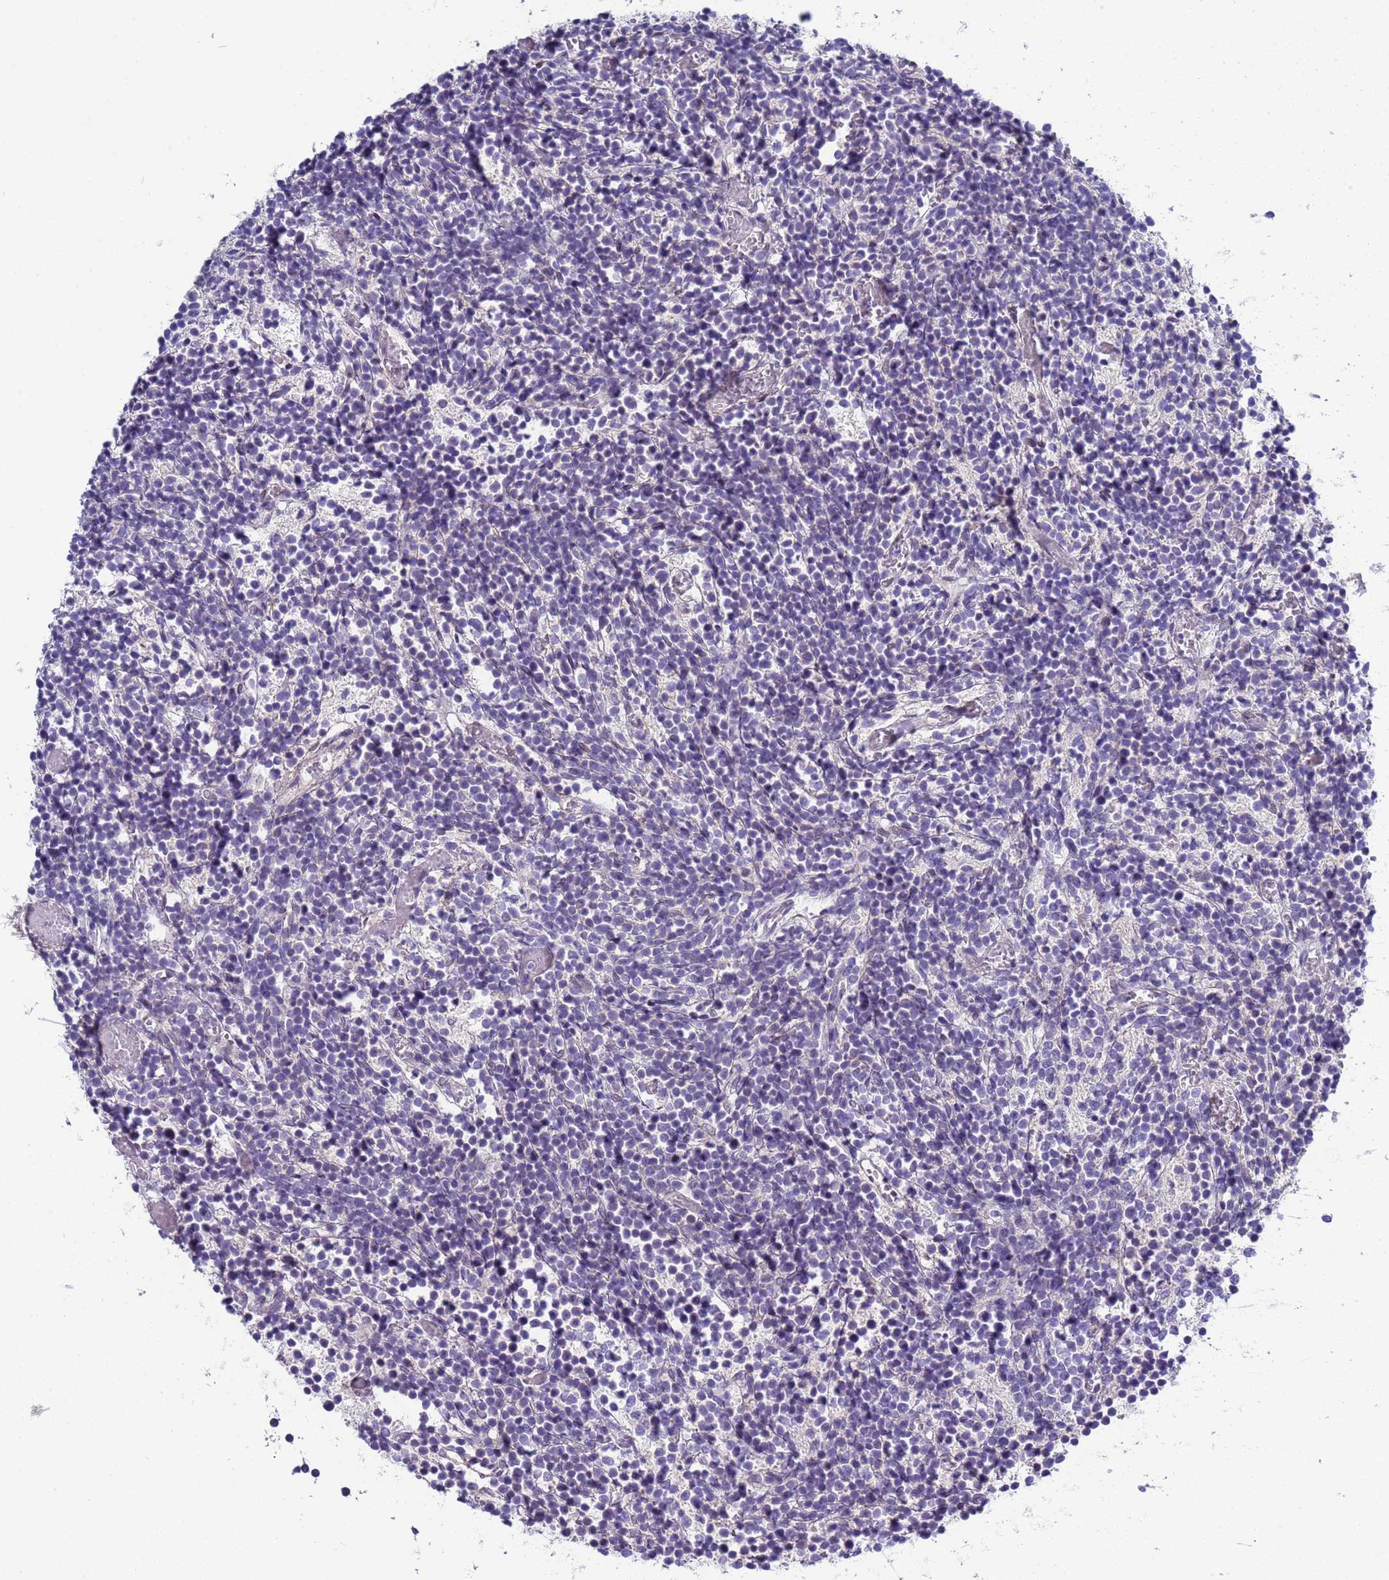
{"staining": {"intensity": "negative", "quantity": "none", "location": "none"}, "tissue": "glioma", "cell_type": "Tumor cells", "image_type": "cancer", "snomed": [{"axis": "morphology", "description": "Glioma, malignant, Low grade"}, {"axis": "topography", "description": "Brain"}], "caption": "DAB immunohistochemical staining of glioma displays no significant expression in tumor cells.", "gene": "TRMT10A", "patient": {"sex": "female", "age": 1}}